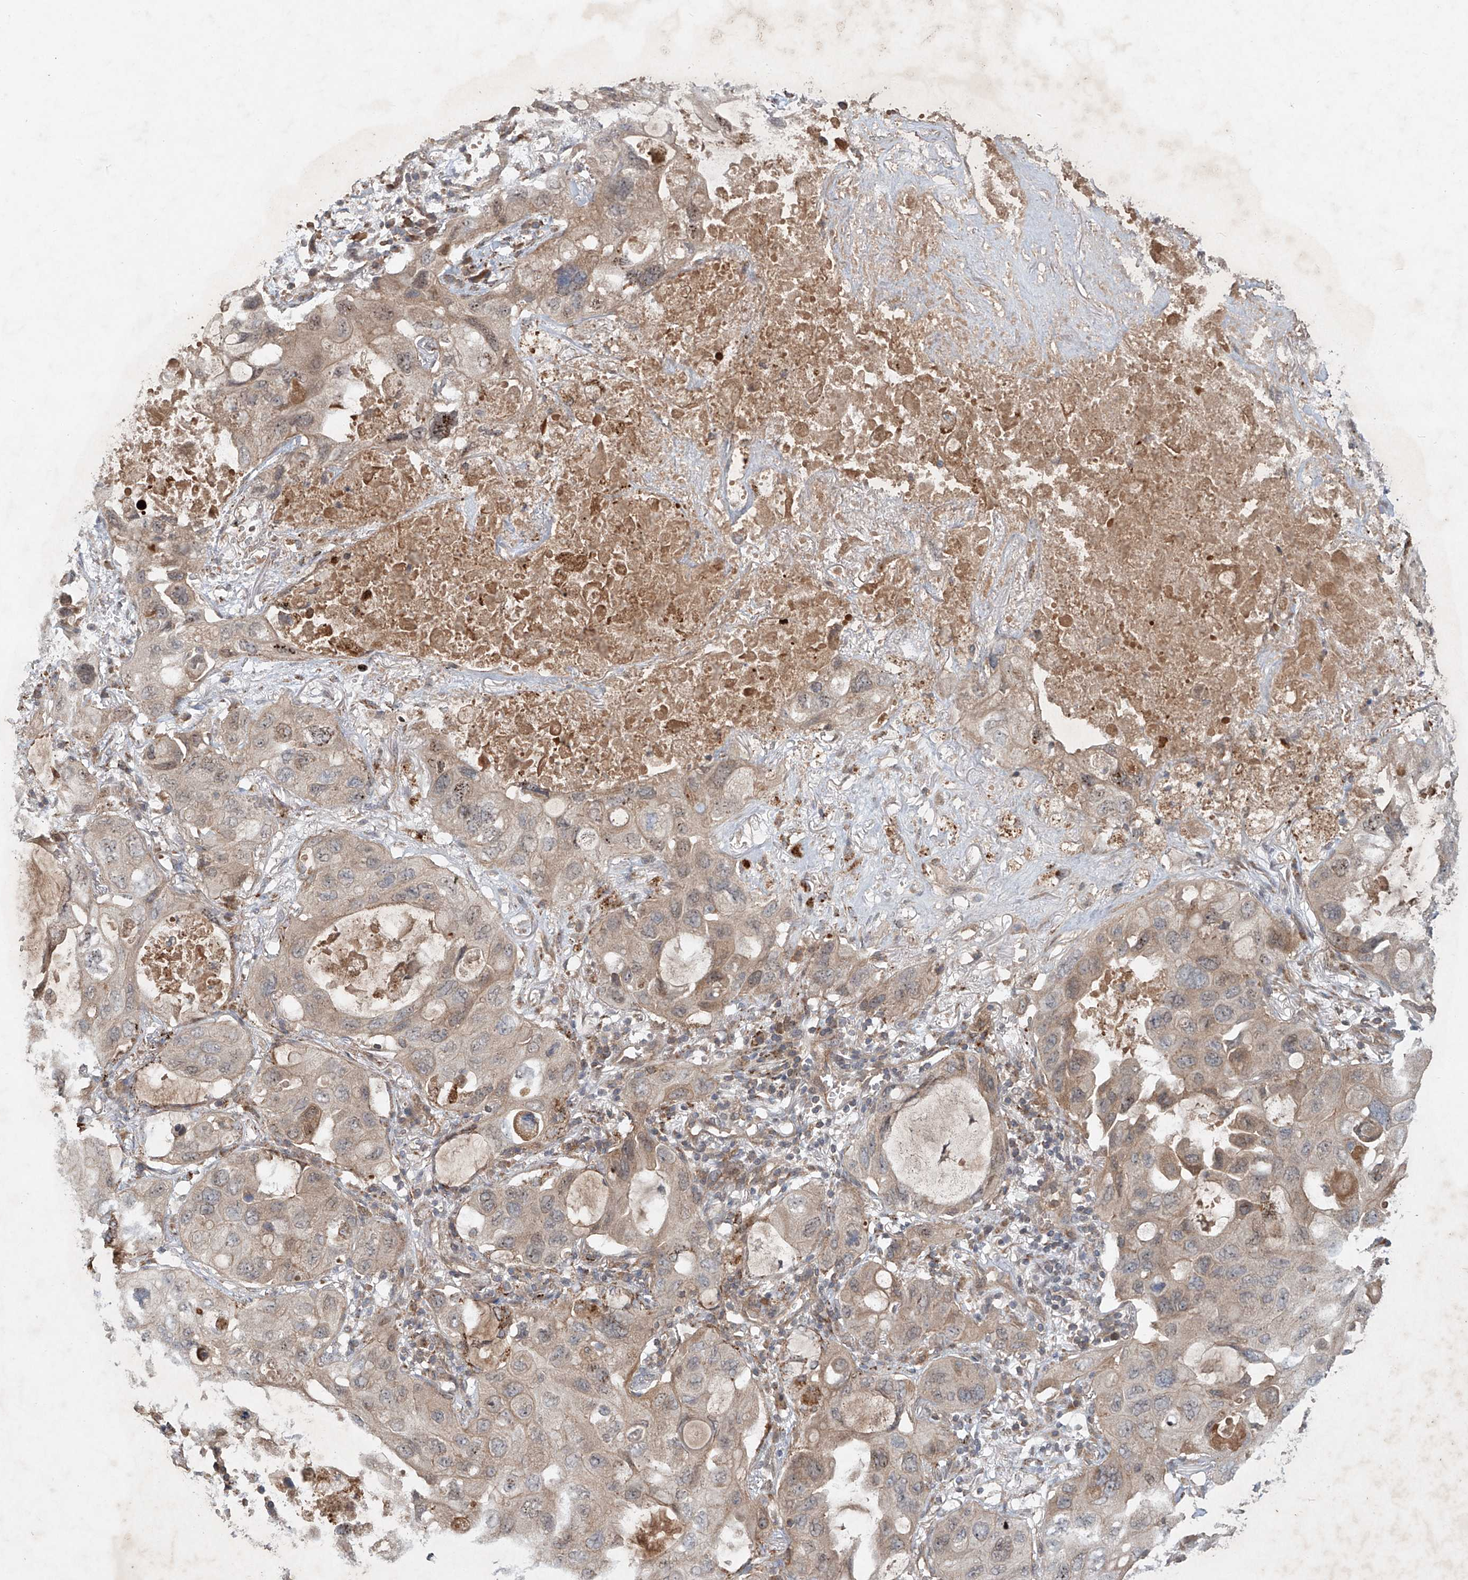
{"staining": {"intensity": "weak", "quantity": ">75%", "location": "cytoplasmic/membranous"}, "tissue": "lung cancer", "cell_type": "Tumor cells", "image_type": "cancer", "snomed": [{"axis": "morphology", "description": "Squamous cell carcinoma, NOS"}, {"axis": "topography", "description": "Lung"}], "caption": "High-power microscopy captured an immunohistochemistry image of lung cancer, revealing weak cytoplasmic/membranous staining in approximately >75% of tumor cells.", "gene": "IER5", "patient": {"sex": "female", "age": 73}}